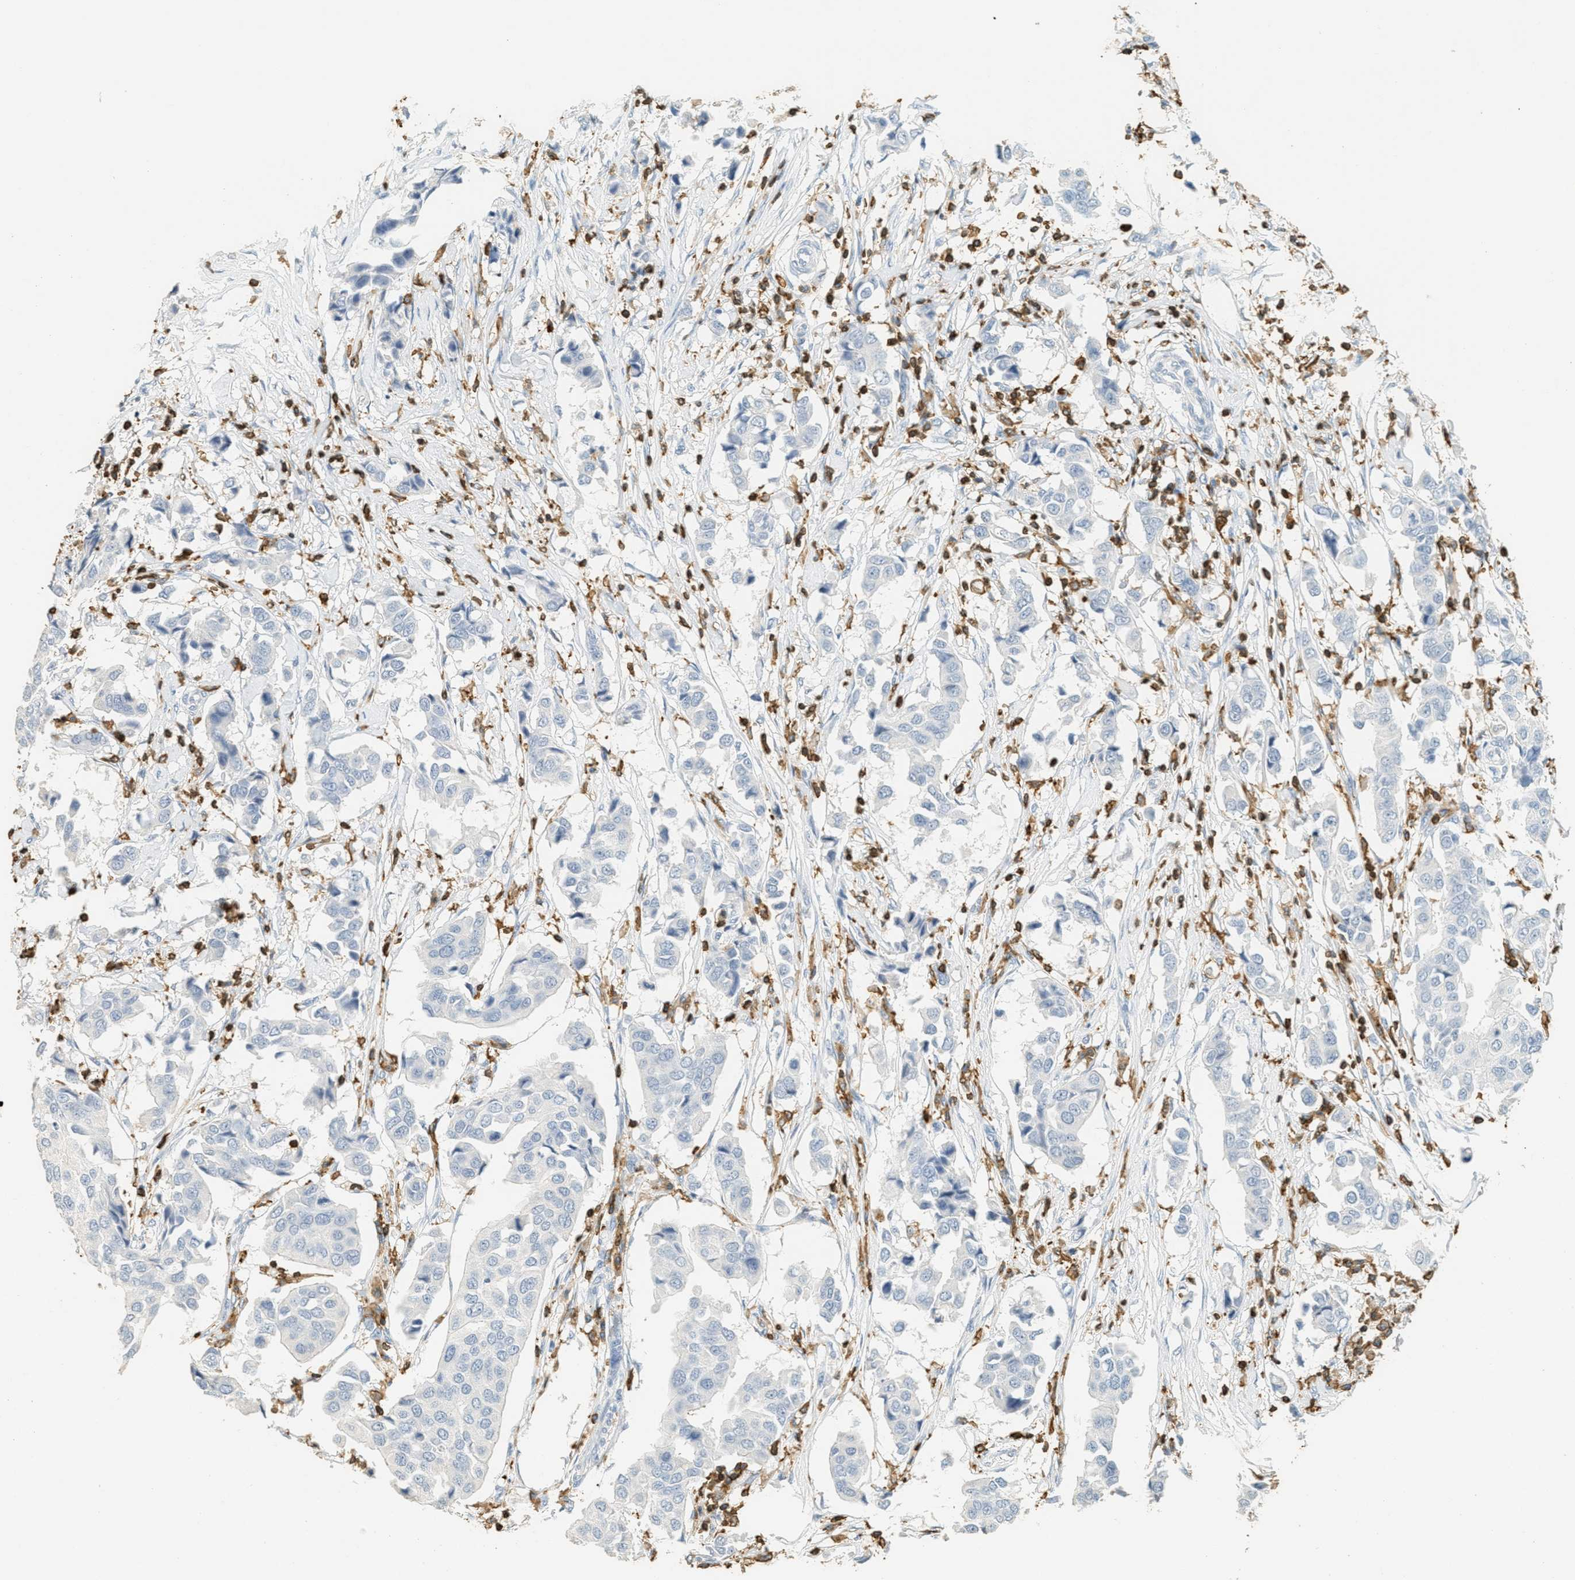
{"staining": {"intensity": "negative", "quantity": "none", "location": "none"}, "tissue": "breast cancer", "cell_type": "Tumor cells", "image_type": "cancer", "snomed": [{"axis": "morphology", "description": "Duct carcinoma"}, {"axis": "topography", "description": "Breast"}], "caption": "Photomicrograph shows no protein staining in tumor cells of breast intraductal carcinoma tissue.", "gene": "LSP1", "patient": {"sex": "female", "age": 80}}